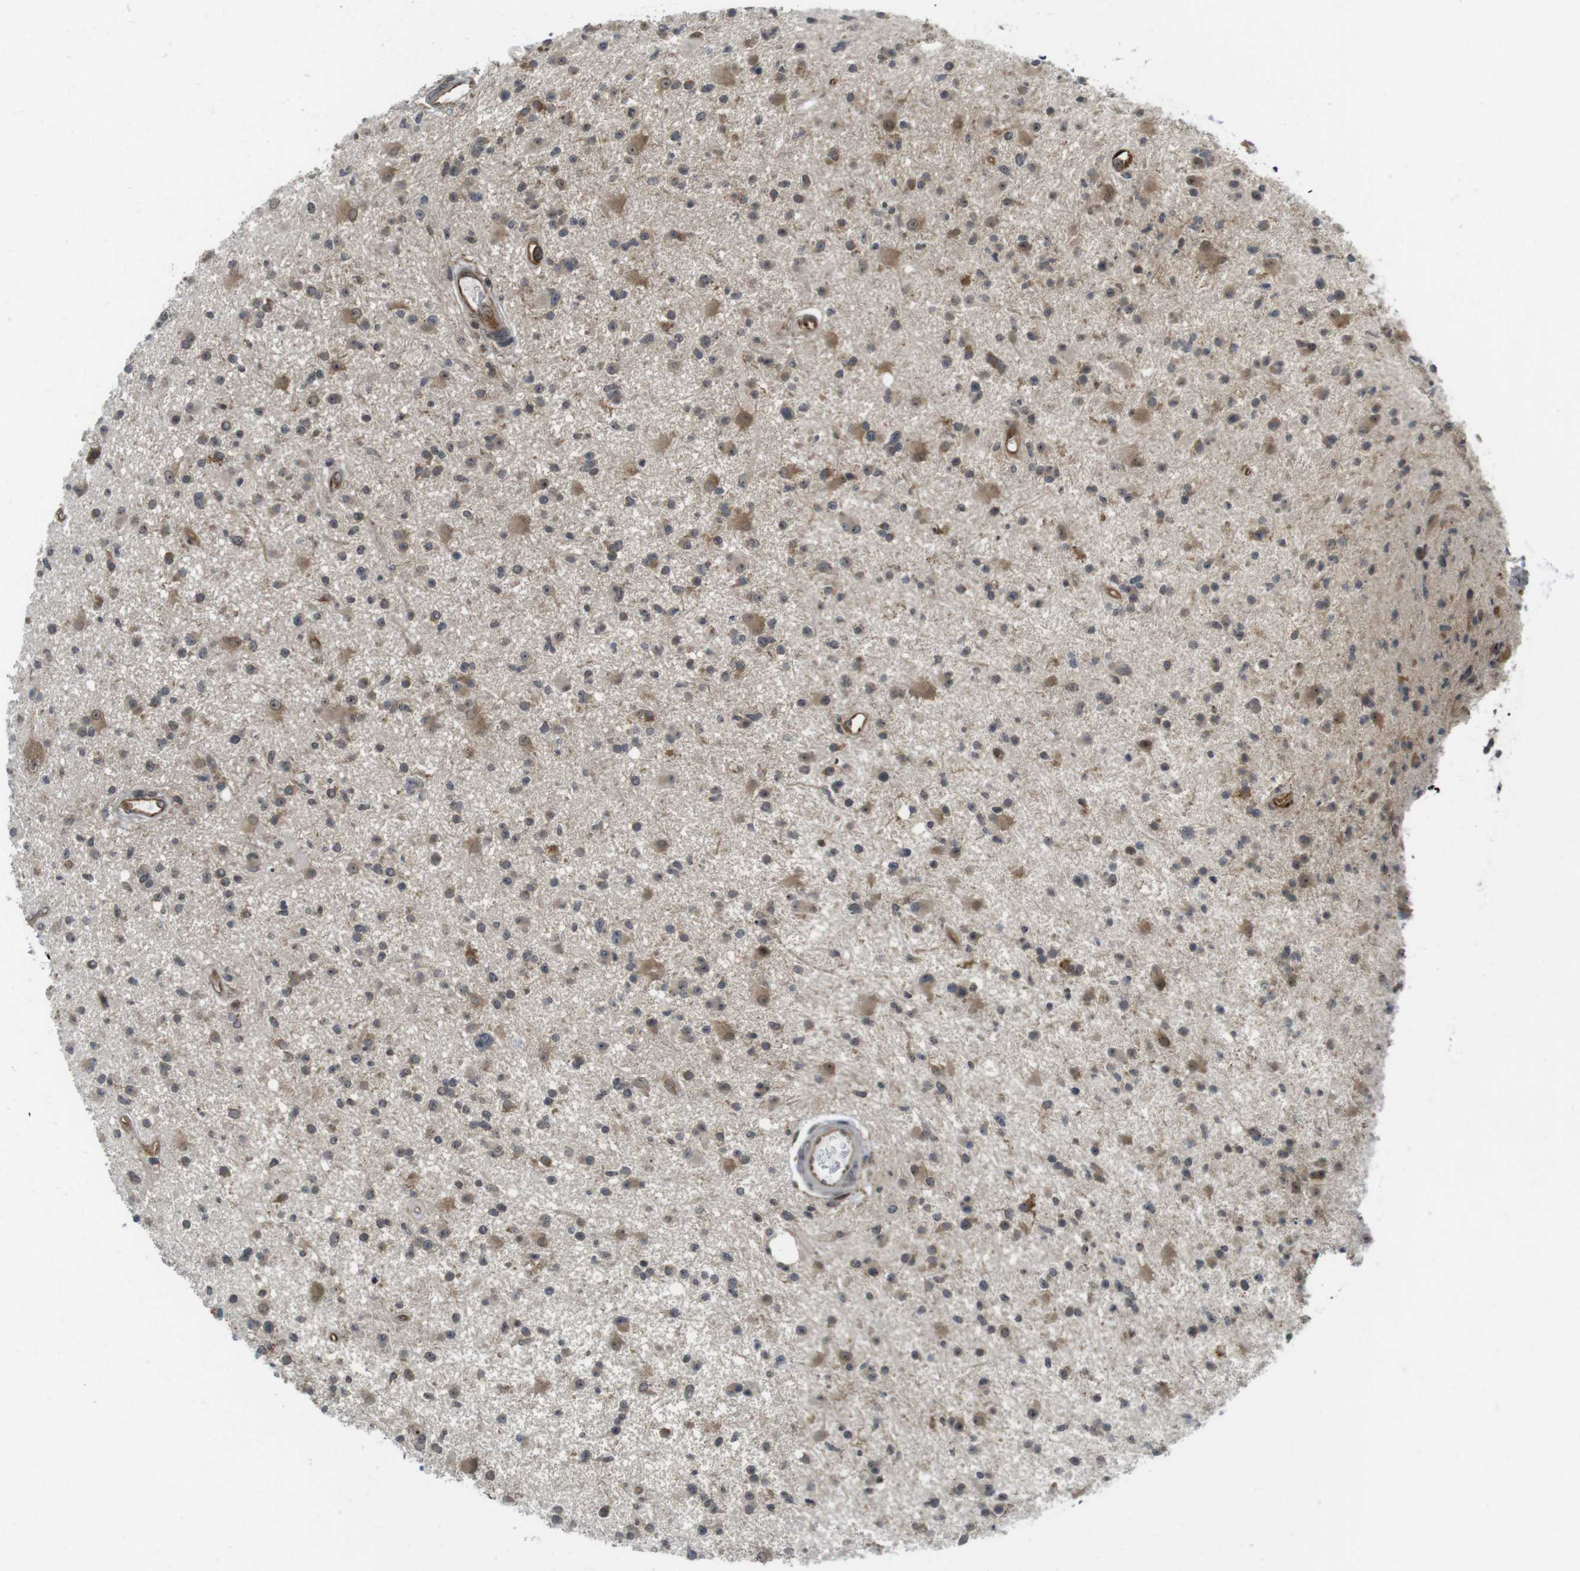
{"staining": {"intensity": "moderate", "quantity": "25%-75%", "location": "cytoplasmic/membranous"}, "tissue": "glioma", "cell_type": "Tumor cells", "image_type": "cancer", "snomed": [{"axis": "morphology", "description": "Glioma, malignant, High grade"}, {"axis": "topography", "description": "Brain"}], "caption": "Protein analysis of glioma tissue exhibits moderate cytoplasmic/membranous positivity in approximately 25%-75% of tumor cells.", "gene": "CC2D1A", "patient": {"sex": "male", "age": 33}}